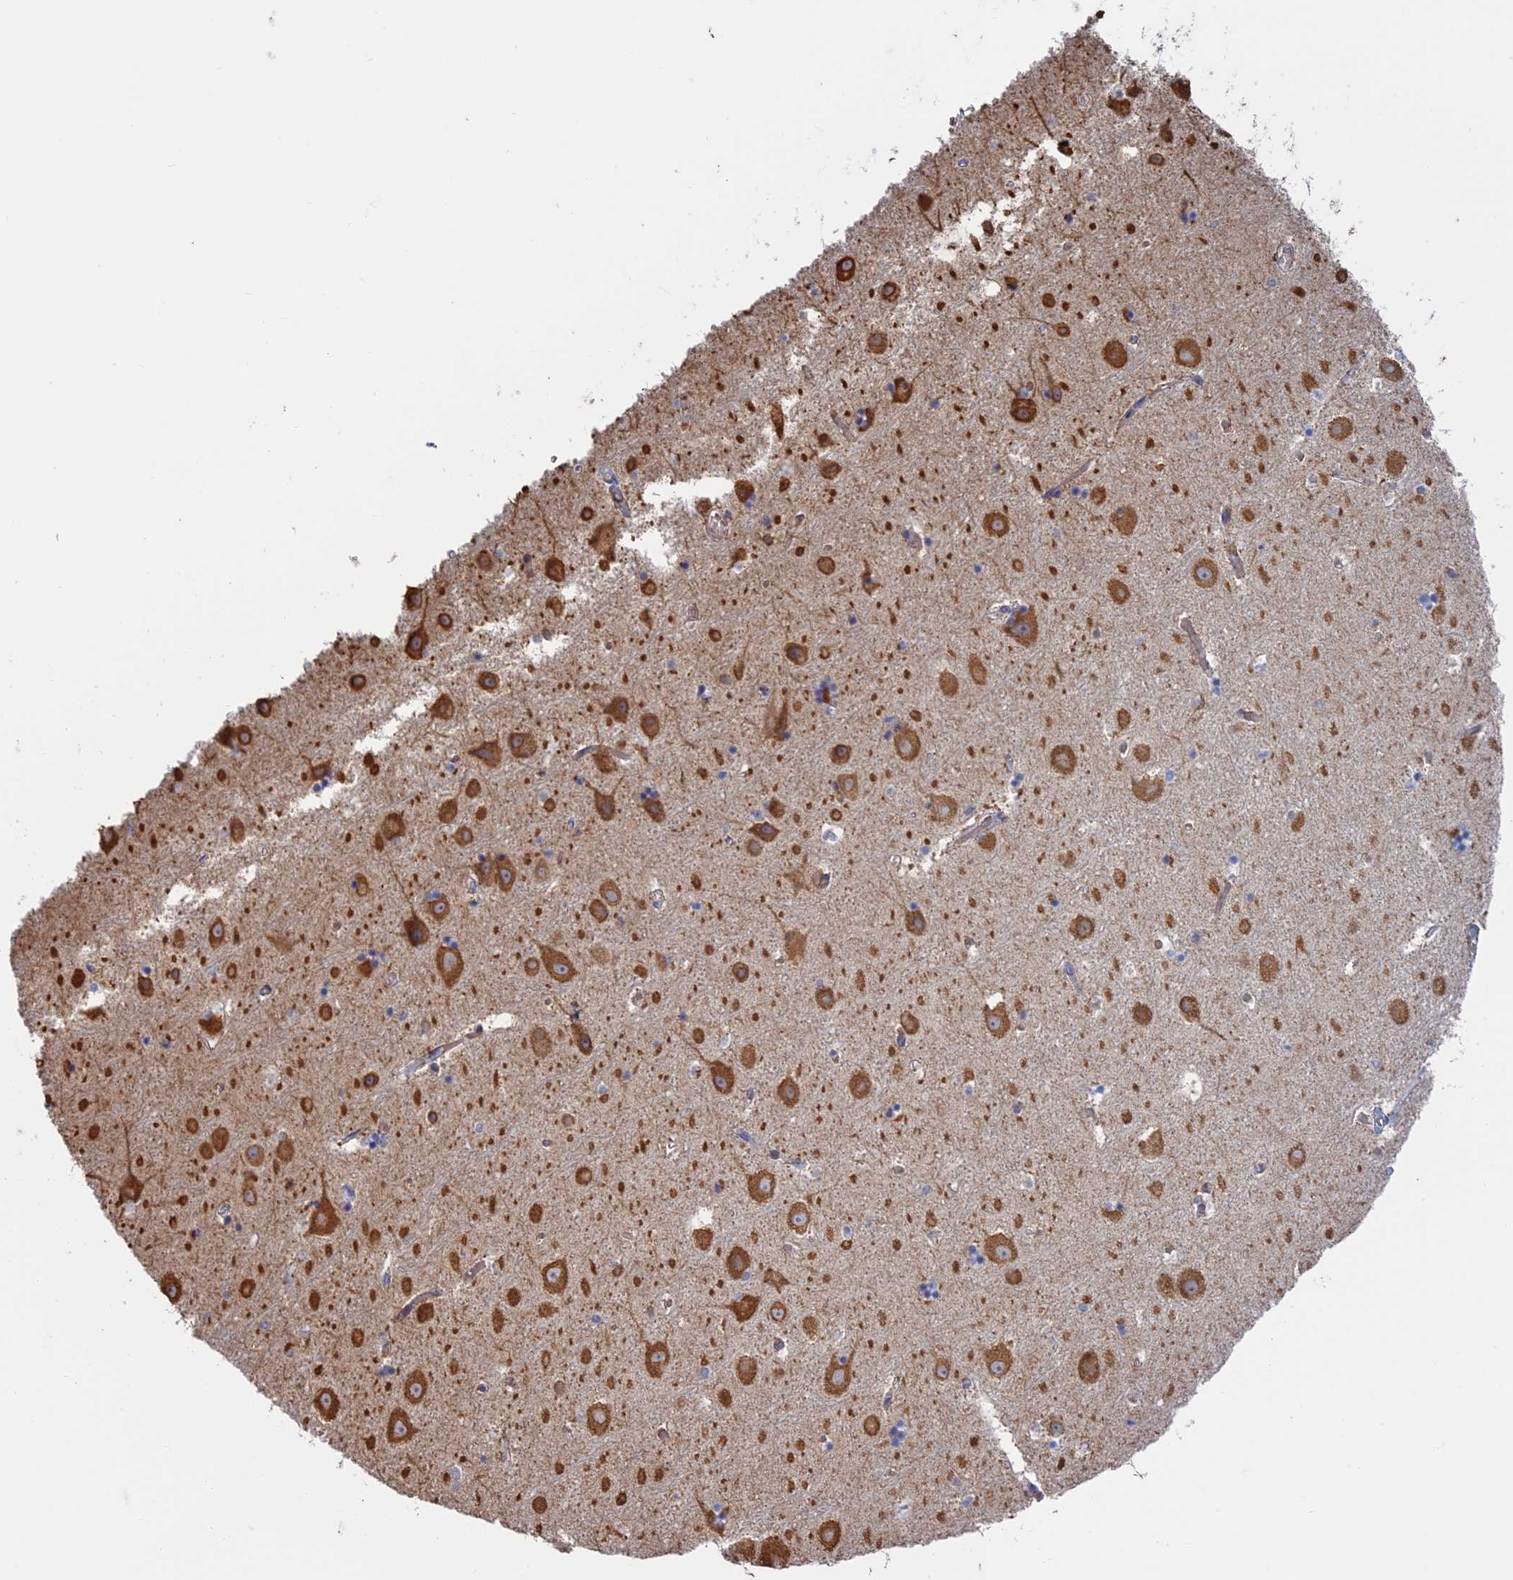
{"staining": {"intensity": "negative", "quantity": "none", "location": "none"}, "tissue": "hippocampus", "cell_type": "Glial cells", "image_type": "normal", "snomed": [{"axis": "morphology", "description": "Normal tissue, NOS"}, {"axis": "topography", "description": "Hippocampus"}], "caption": "An immunohistochemistry (IHC) photomicrograph of benign hippocampus is shown. There is no staining in glial cells of hippocampus. (Brightfield microscopy of DAB IHC at high magnification).", "gene": "TBC1D30", "patient": {"sex": "female", "age": 52}}